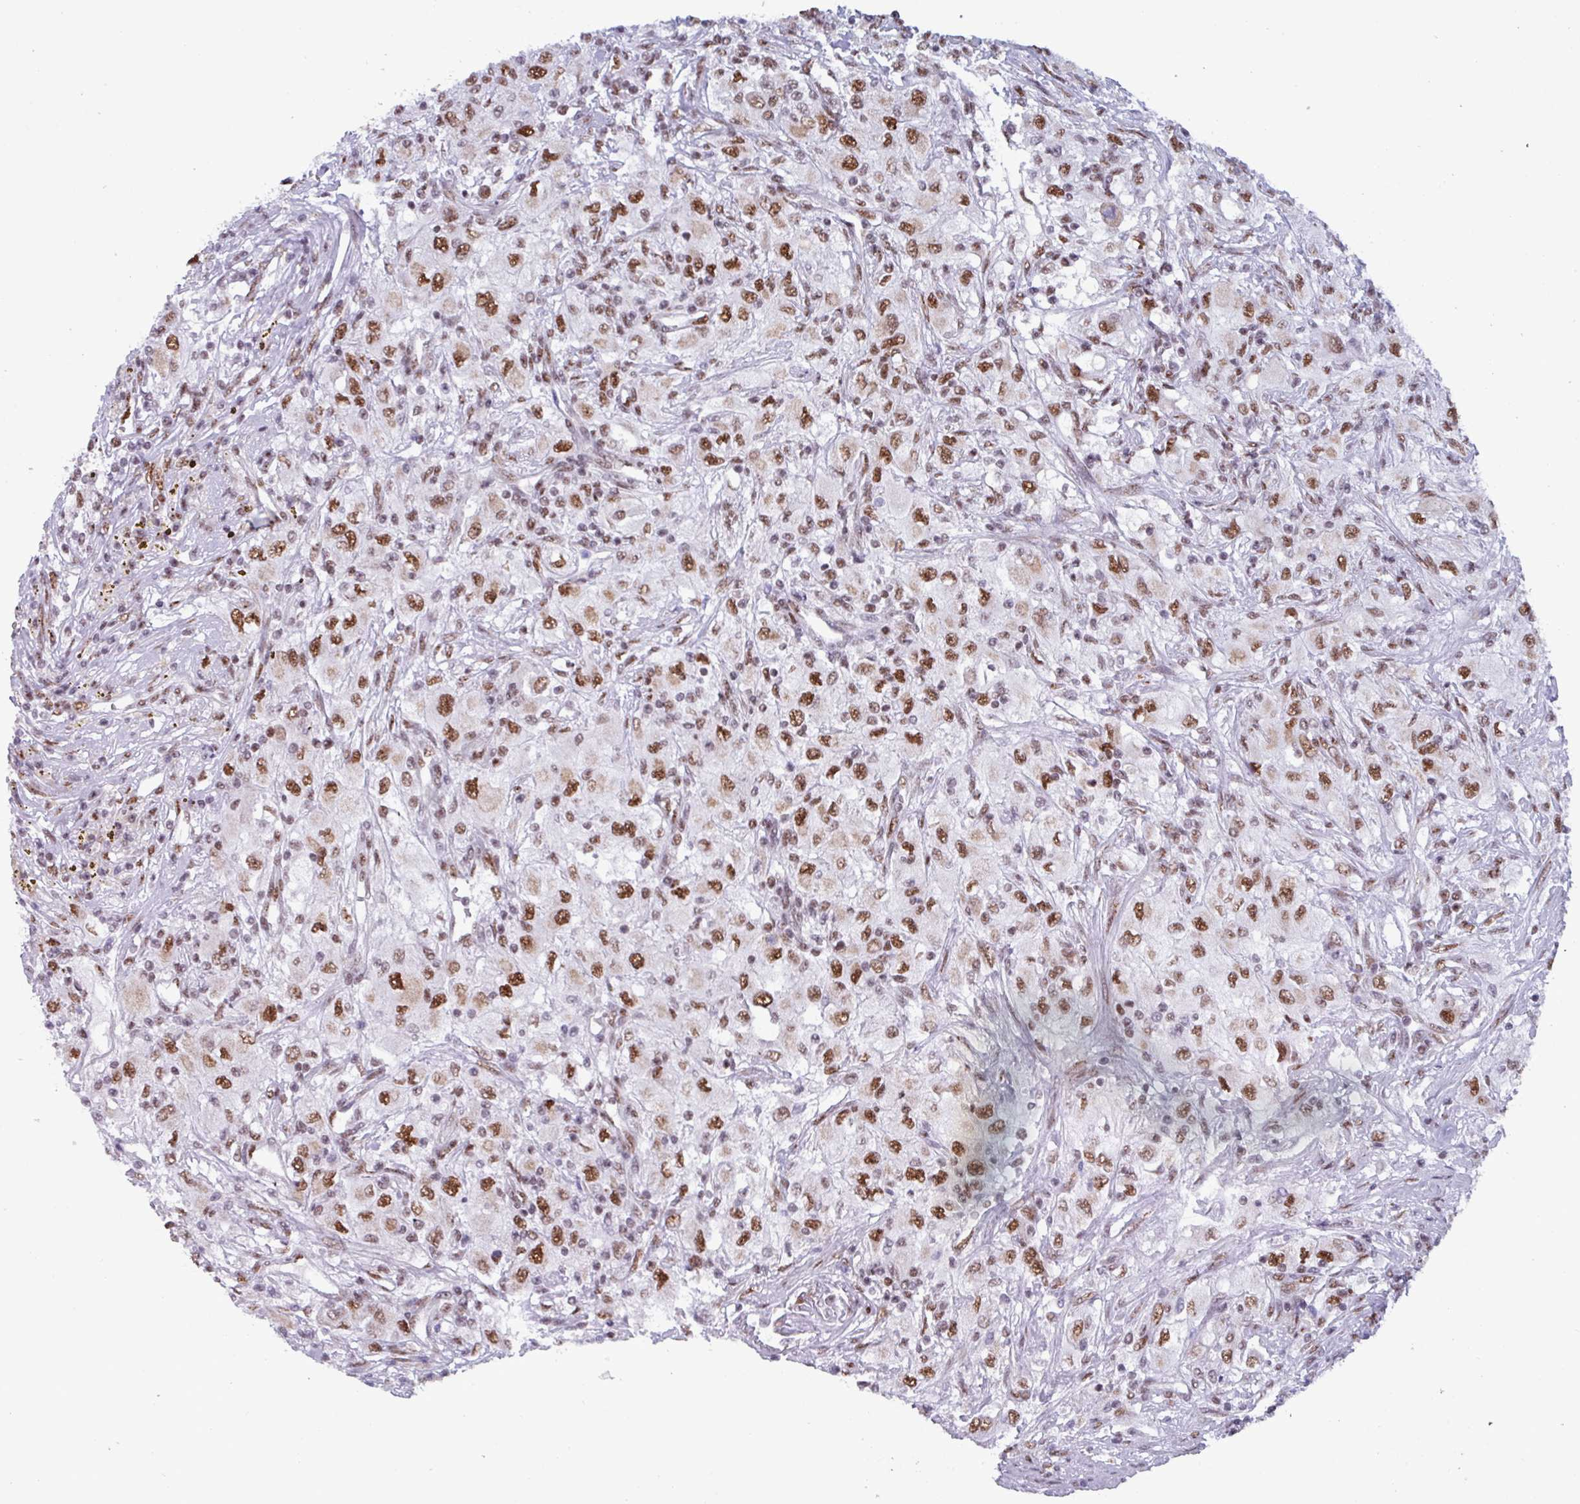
{"staining": {"intensity": "moderate", "quantity": ">75%", "location": "nuclear"}, "tissue": "renal cancer", "cell_type": "Tumor cells", "image_type": "cancer", "snomed": [{"axis": "morphology", "description": "Adenocarcinoma, NOS"}, {"axis": "topography", "description": "Kidney"}], "caption": "This is an image of IHC staining of renal adenocarcinoma, which shows moderate positivity in the nuclear of tumor cells.", "gene": "PUF60", "patient": {"sex": "female", "age": 67}}